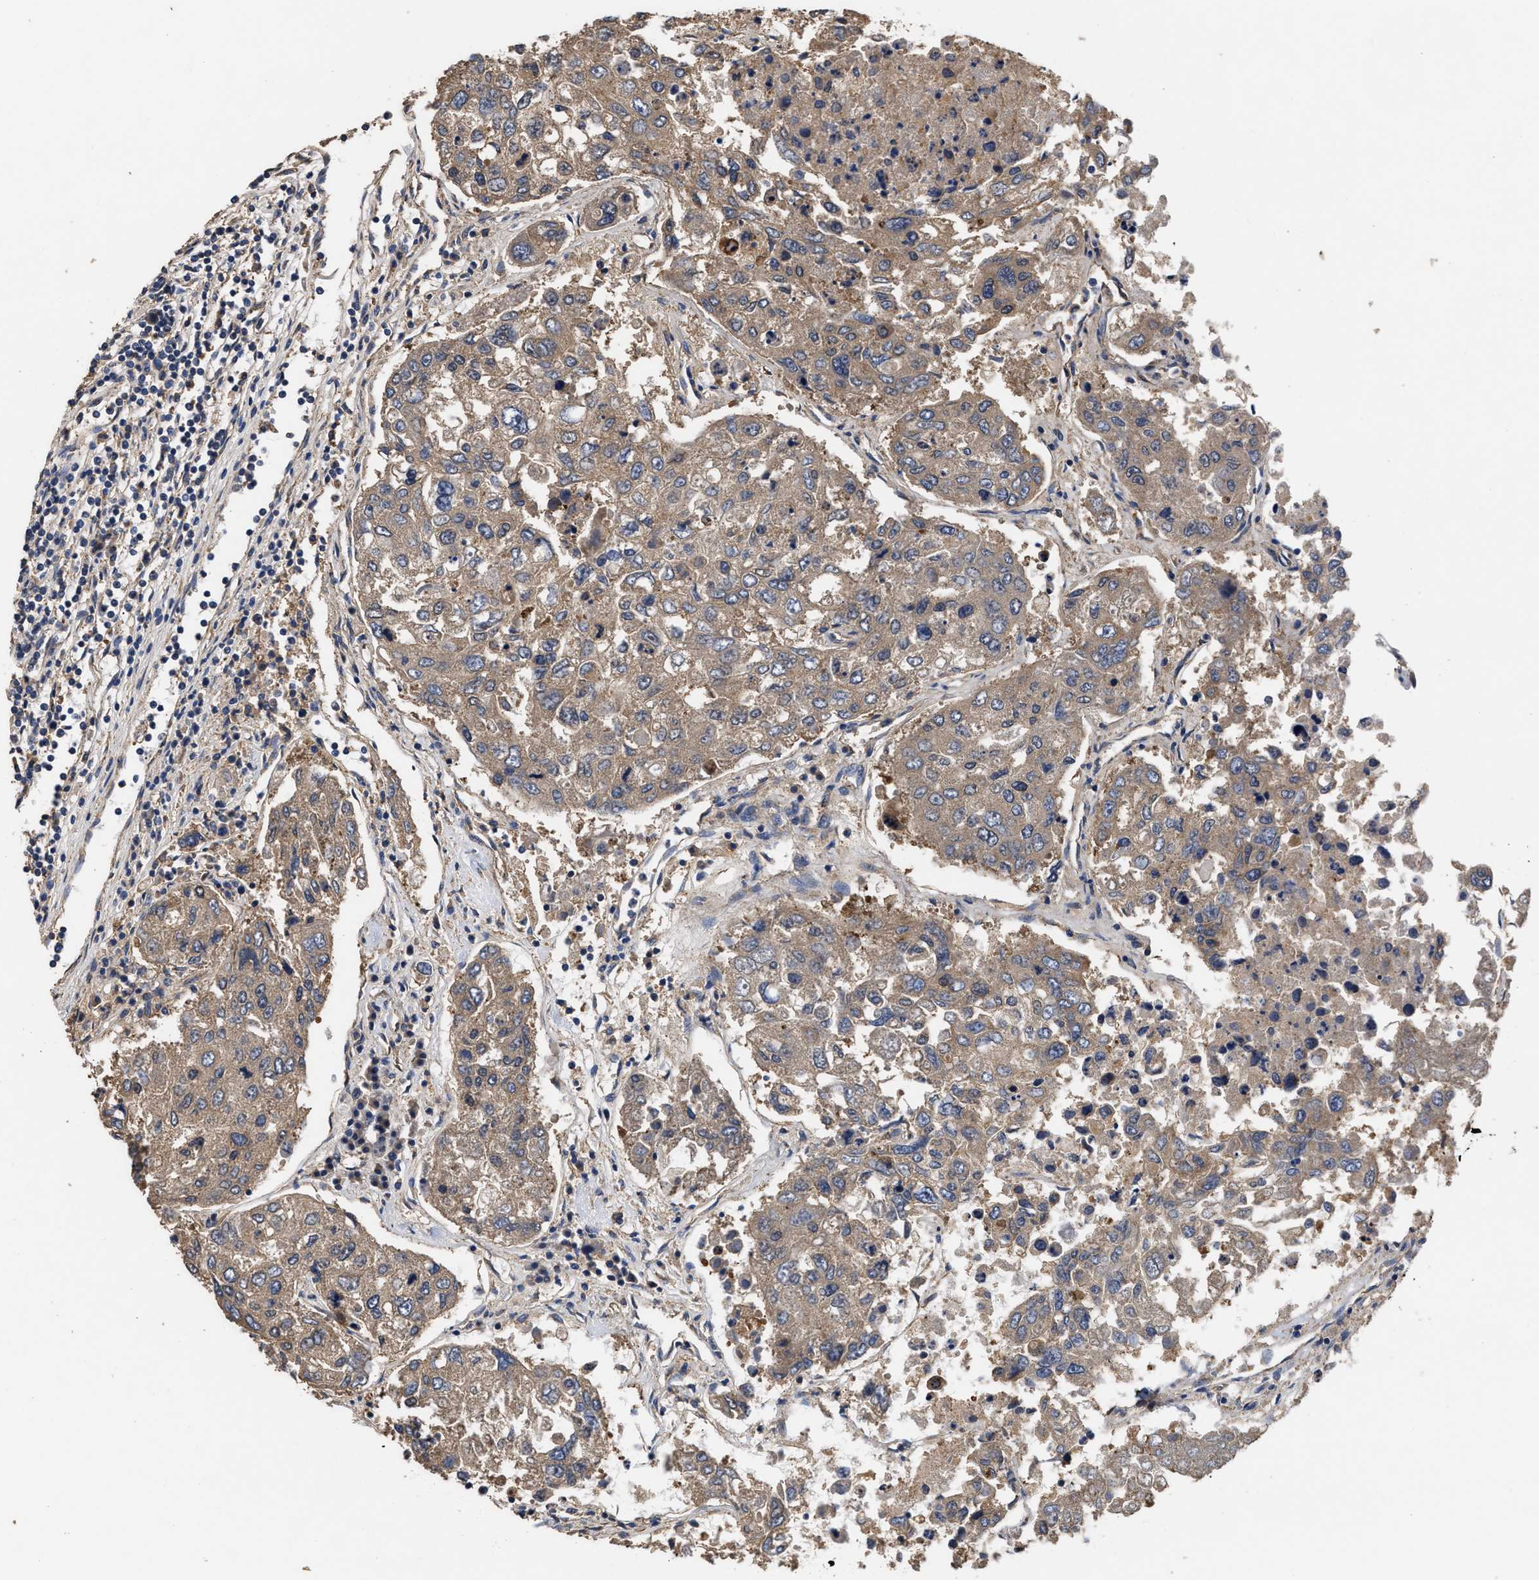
{"staining": {"intensity": "weak", "quantity": ">75%", "location": "cytoplasmic/membranous"}, "tissue": "urothelial cancer", "cell_type": "Tumor cells", "image_type": "cancer", "snomed": [{"axis": "morphology", "description": "Urothelial carcinoma, High grade"}, {"axis": "topography", "description": "Lymph node"}, {"axis": "topography", "description": "Urinary bladder"}], "caption": "Human urothelial cancer stained with a brown dye shows weak cytoplasmic/membranous positive positivity in approximately >75% of tumor cells.", "gene": "KLB", "patient": {"sex": "male", "age": 51}}